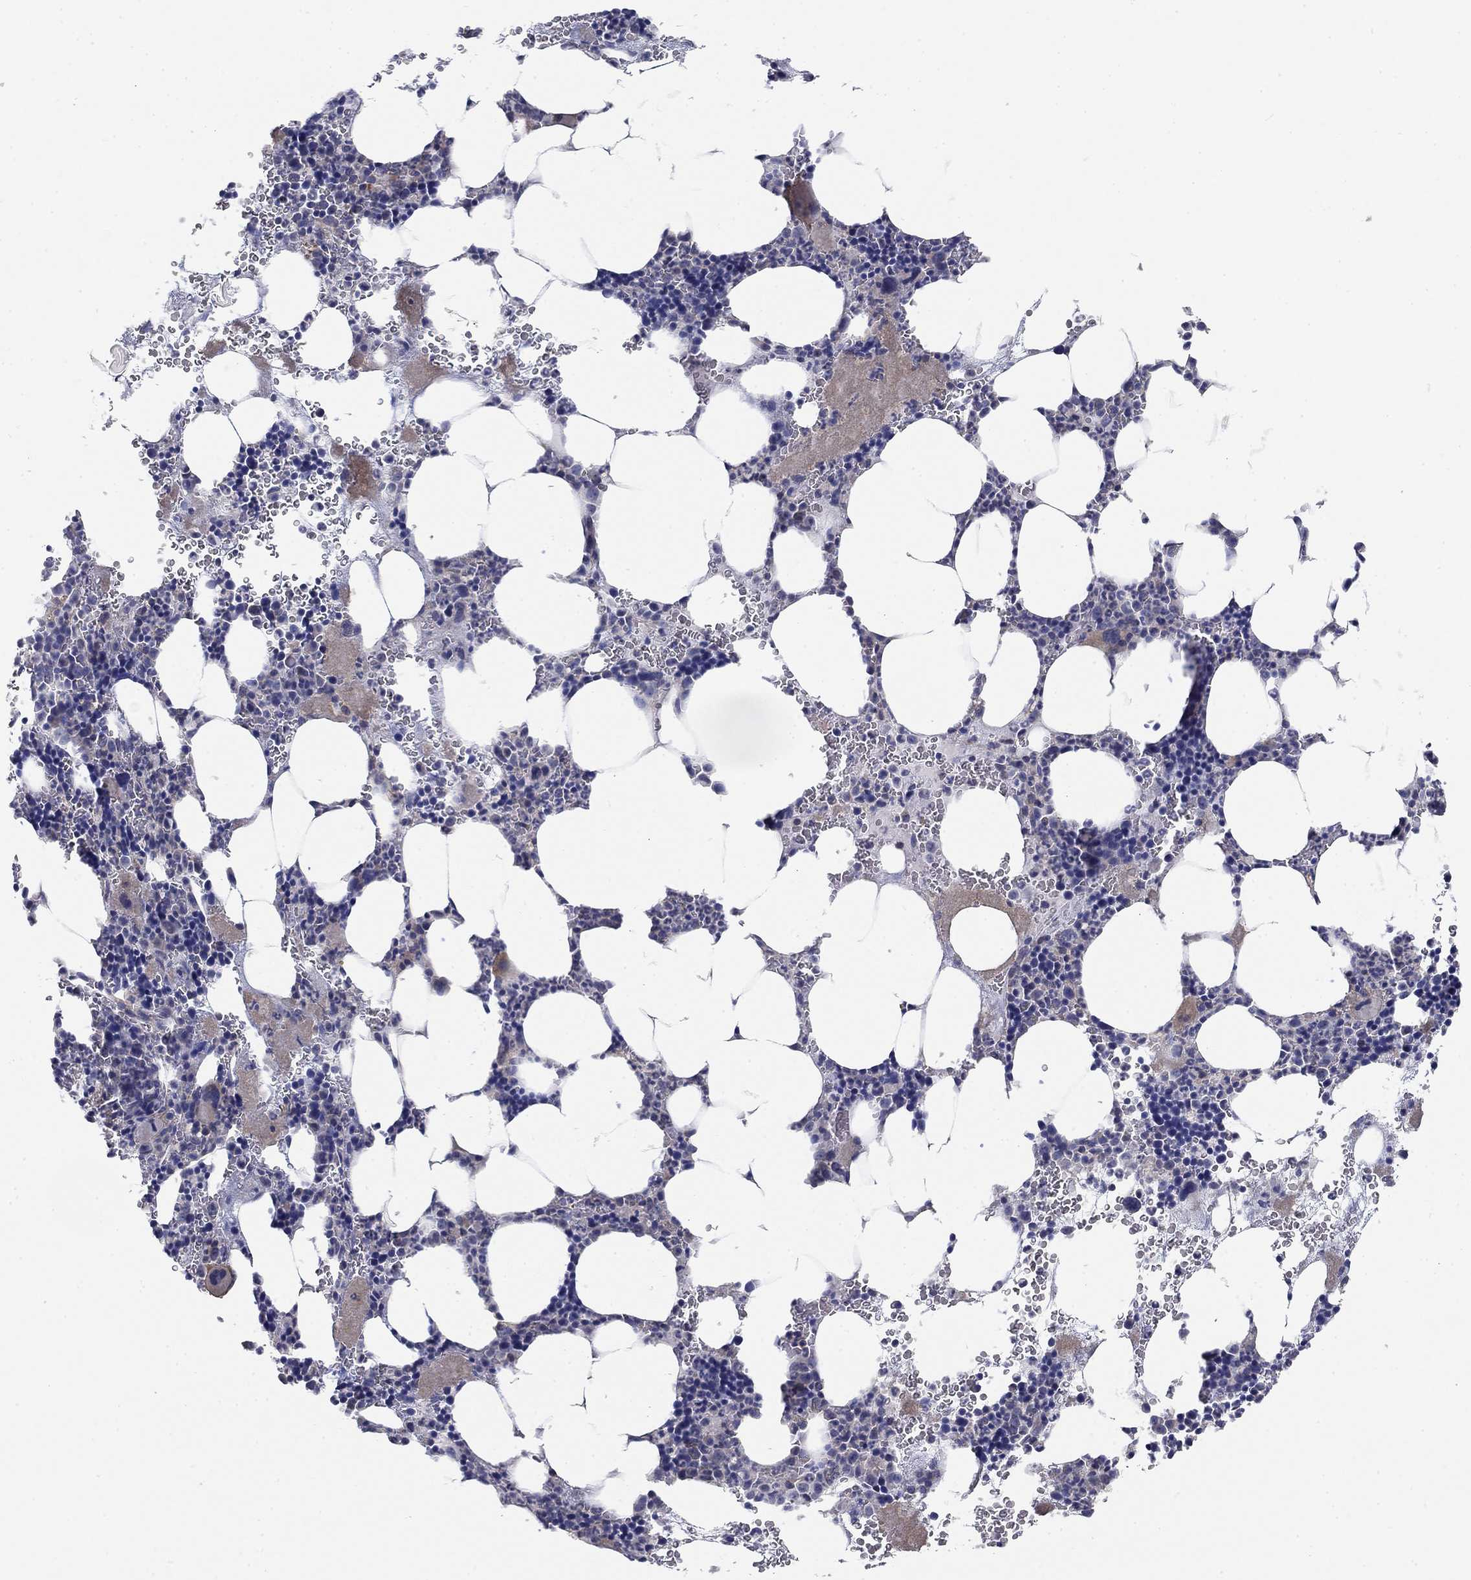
{"staining": {"intensity": "negative", "quantity": "none", "location": "none"}, "tissue": "bone marrow", "cell_type": "Hematopoietic cells", "image_type": "normal", "snomed": [{"axis": "morphology", "description": "Normal tissue, NOS"}, {"axis": "topography", "description": "Bone marrow"}], "caption": "A high-resolution histopathology image shows IHC staining of normal bone marrow, which demonstrates no significant positivity in hematopoietic cells.", "gene": "GRK7", "patient": {"sex": "male", "age": 44}}